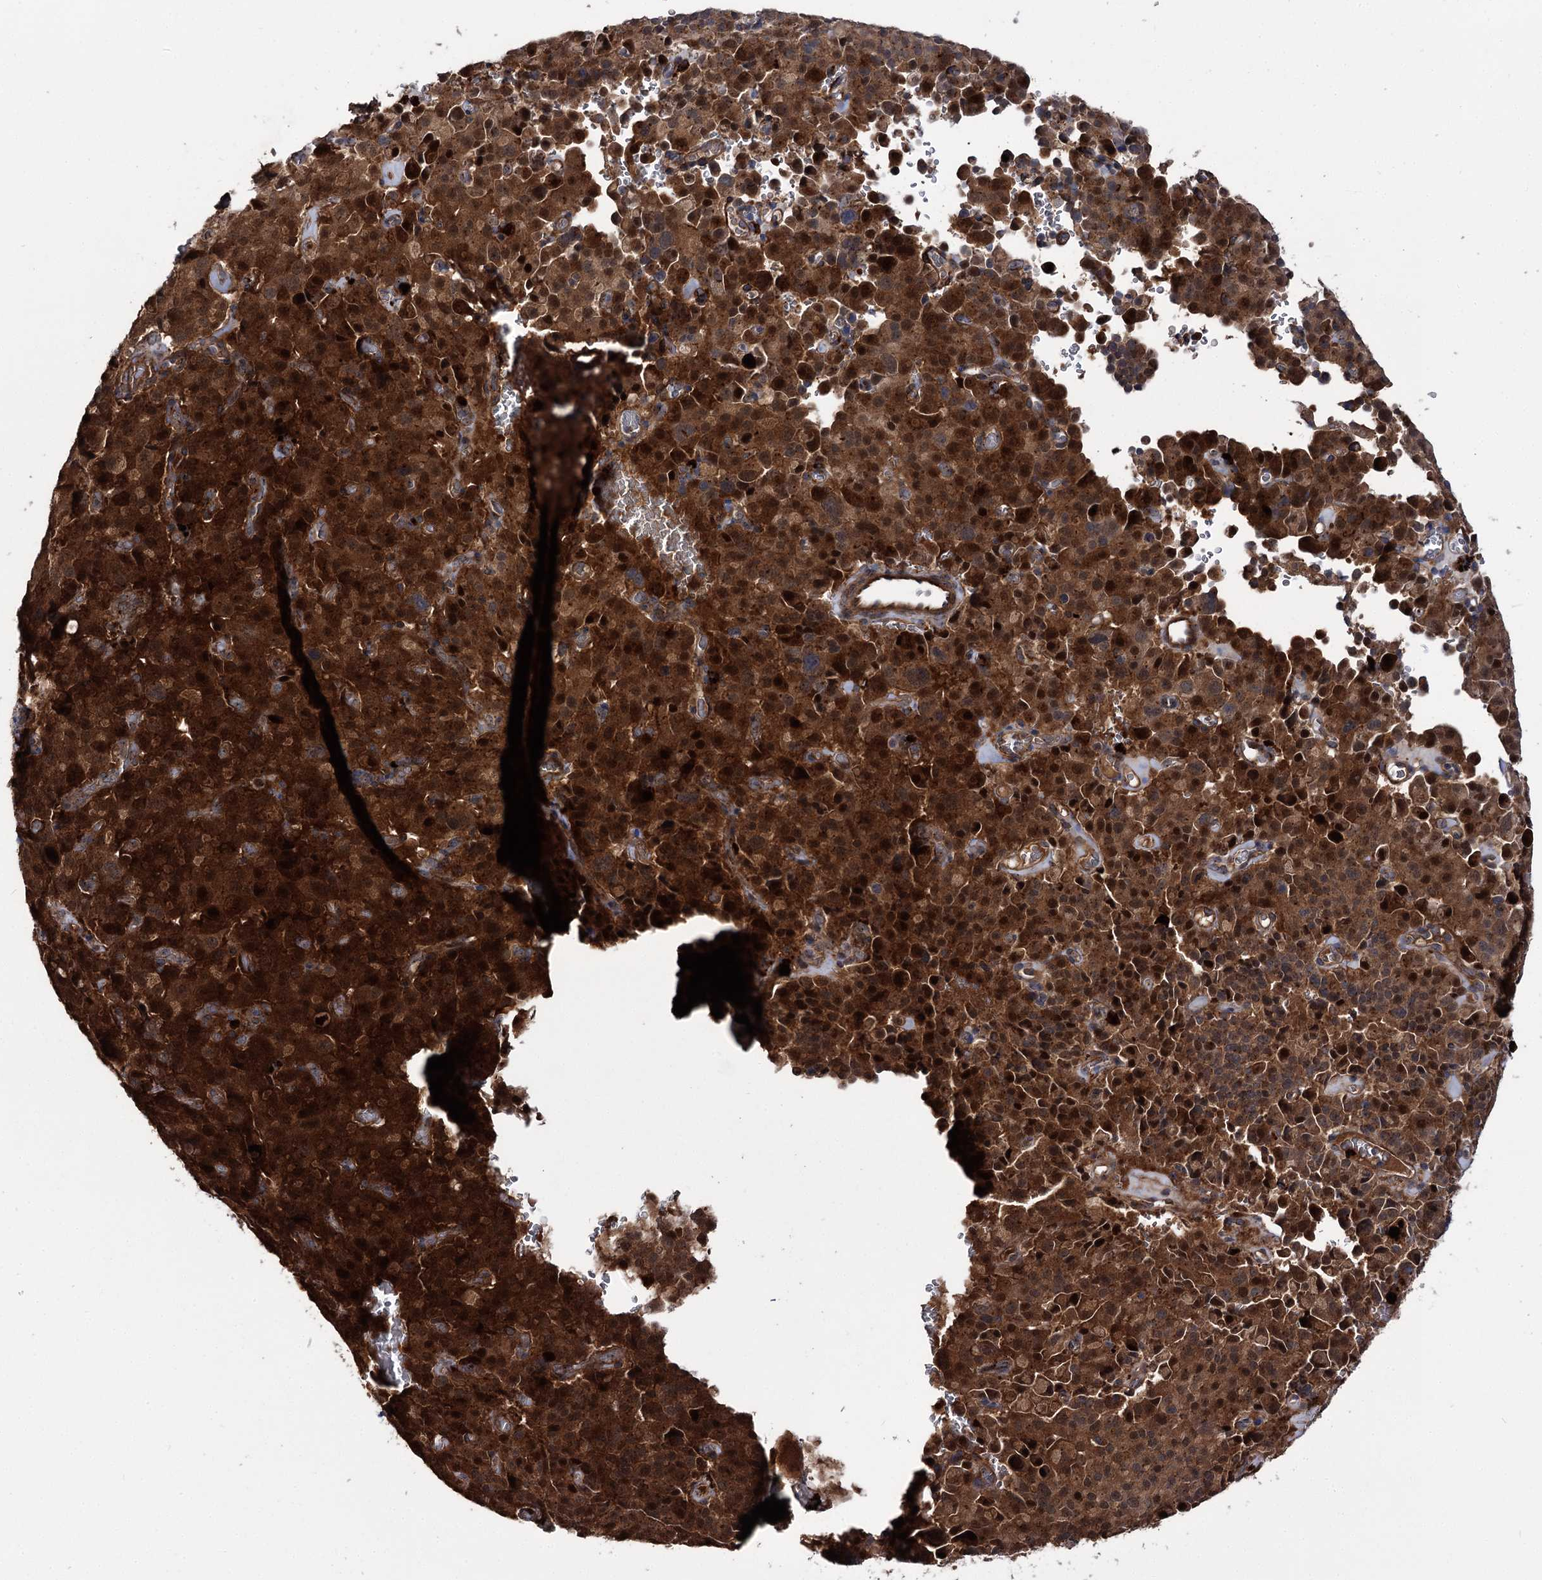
{"staining": {"intensity": "strong", "quantity": ">75%", "location": "cytoplasmic/membranous"}, "tissue": "pancreatic cancer", "cell_type": "Tumor cells", "image_type": "cancer", "snomed": [{"axis": "morphology", "description": "Adenocarcinoma, NOS"}, {"axis": "topography", "description": "Pancreas"}], "caption": "Immunohistochemistry photomicrograph of neoplastic tissue: human pancreatic cancer stained using IHC demonstrates high levels of strong protein expression localized specifically in the cytoplasmic/membranous of tumor cells, appearing as a cytoplasmic/membranous brown color.", "gene": "MINDY3", "patient": {"sex": "male", "age": 65}}